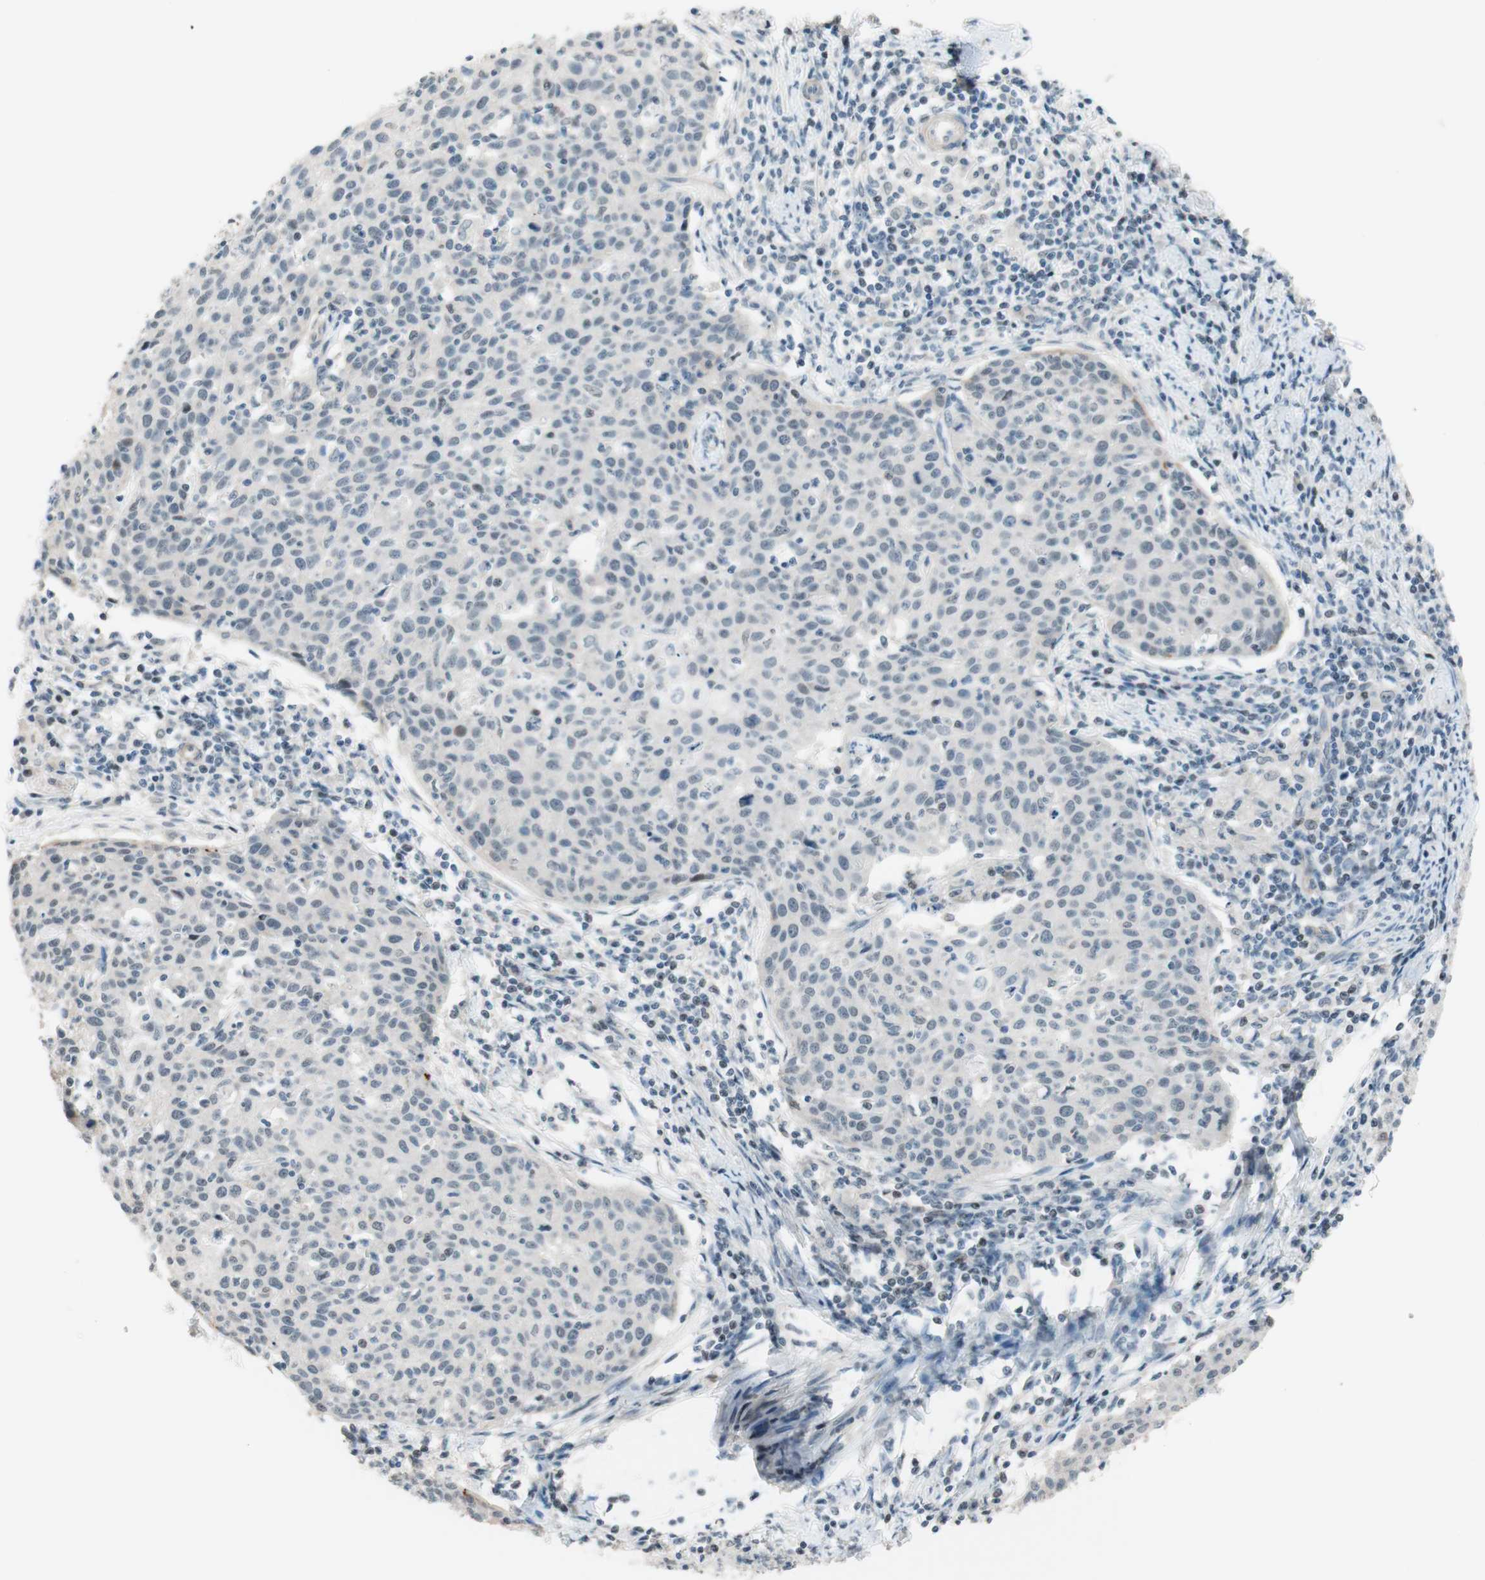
{"staining": {"intensity": "negative", "quantity": "none", "location": "none"}, "tissue": "cervical cancer", "cell_type": "Tumor cells", "image_type": "cancer", "snomed": [{"axis": "morphology", "description": "Squamous cell carcinoma, NOS"}, {"axis": "topography", "description": "Cervix"}], "caption": "Immunohistochemistry (IHC) of human cervical cancer exhibits no staining in tumor cells.", "gene": "JPH1", "patient": {"sex": "female", "age": 38}}